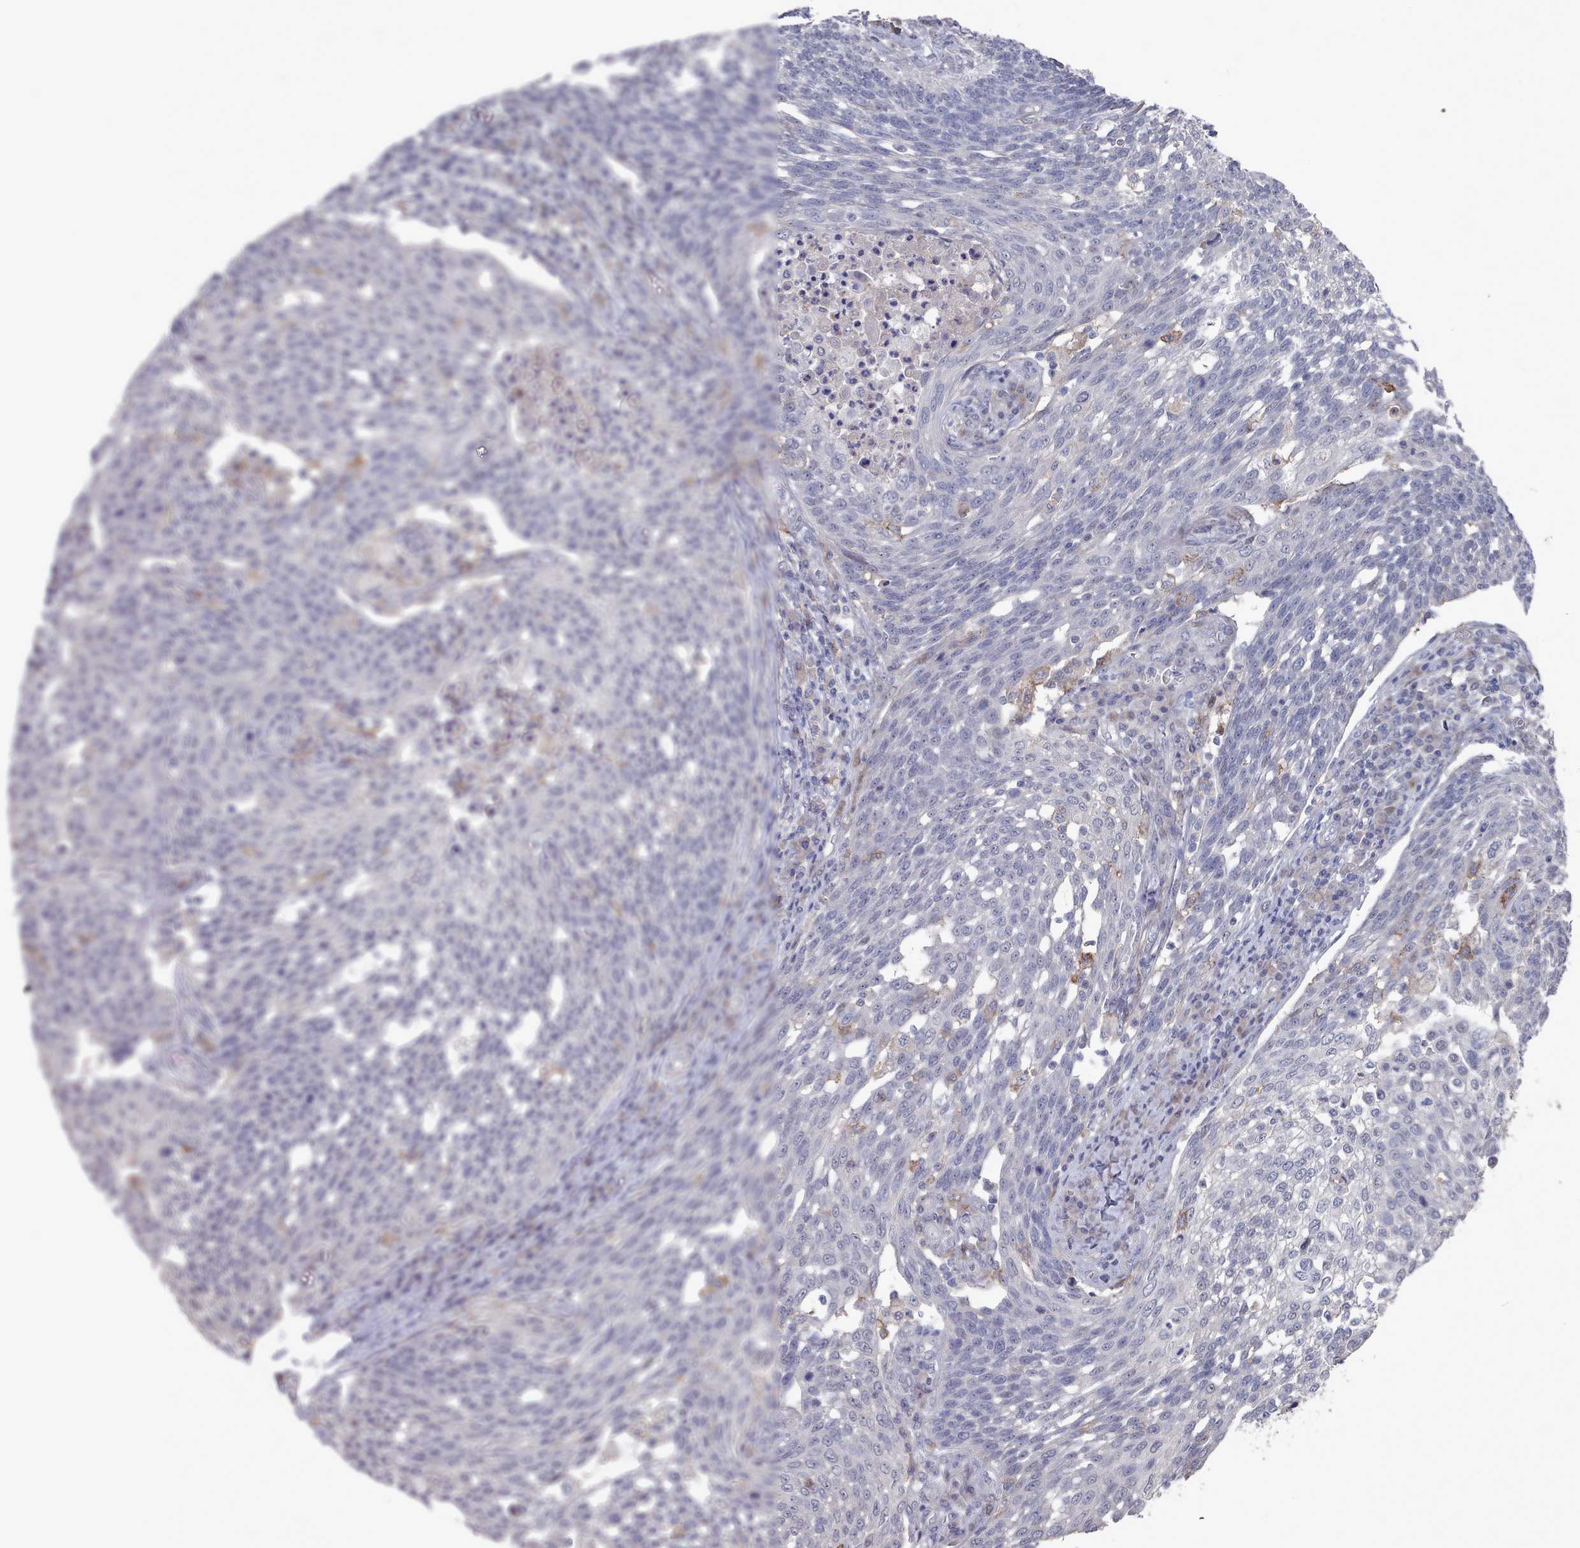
{"staining": {"intensity": "negative", "quantity": "none", "location": "none"}, "tissue": "cervical cancer", "cell_type": "Tumor cells", "image_type": "cancer", "snomed": [{"axis": "morphology", "description": "Squamous cell carcinoma, NOS"}, {"axis": "topography", "description": "Cervix"}], "caption": "Protein analysis of squamous cell carcinoma (cervical) exhibits no significant positivity in tumor cells.", "gene": "COL8A2", "patient": {"sex": "female", "age": 34}}